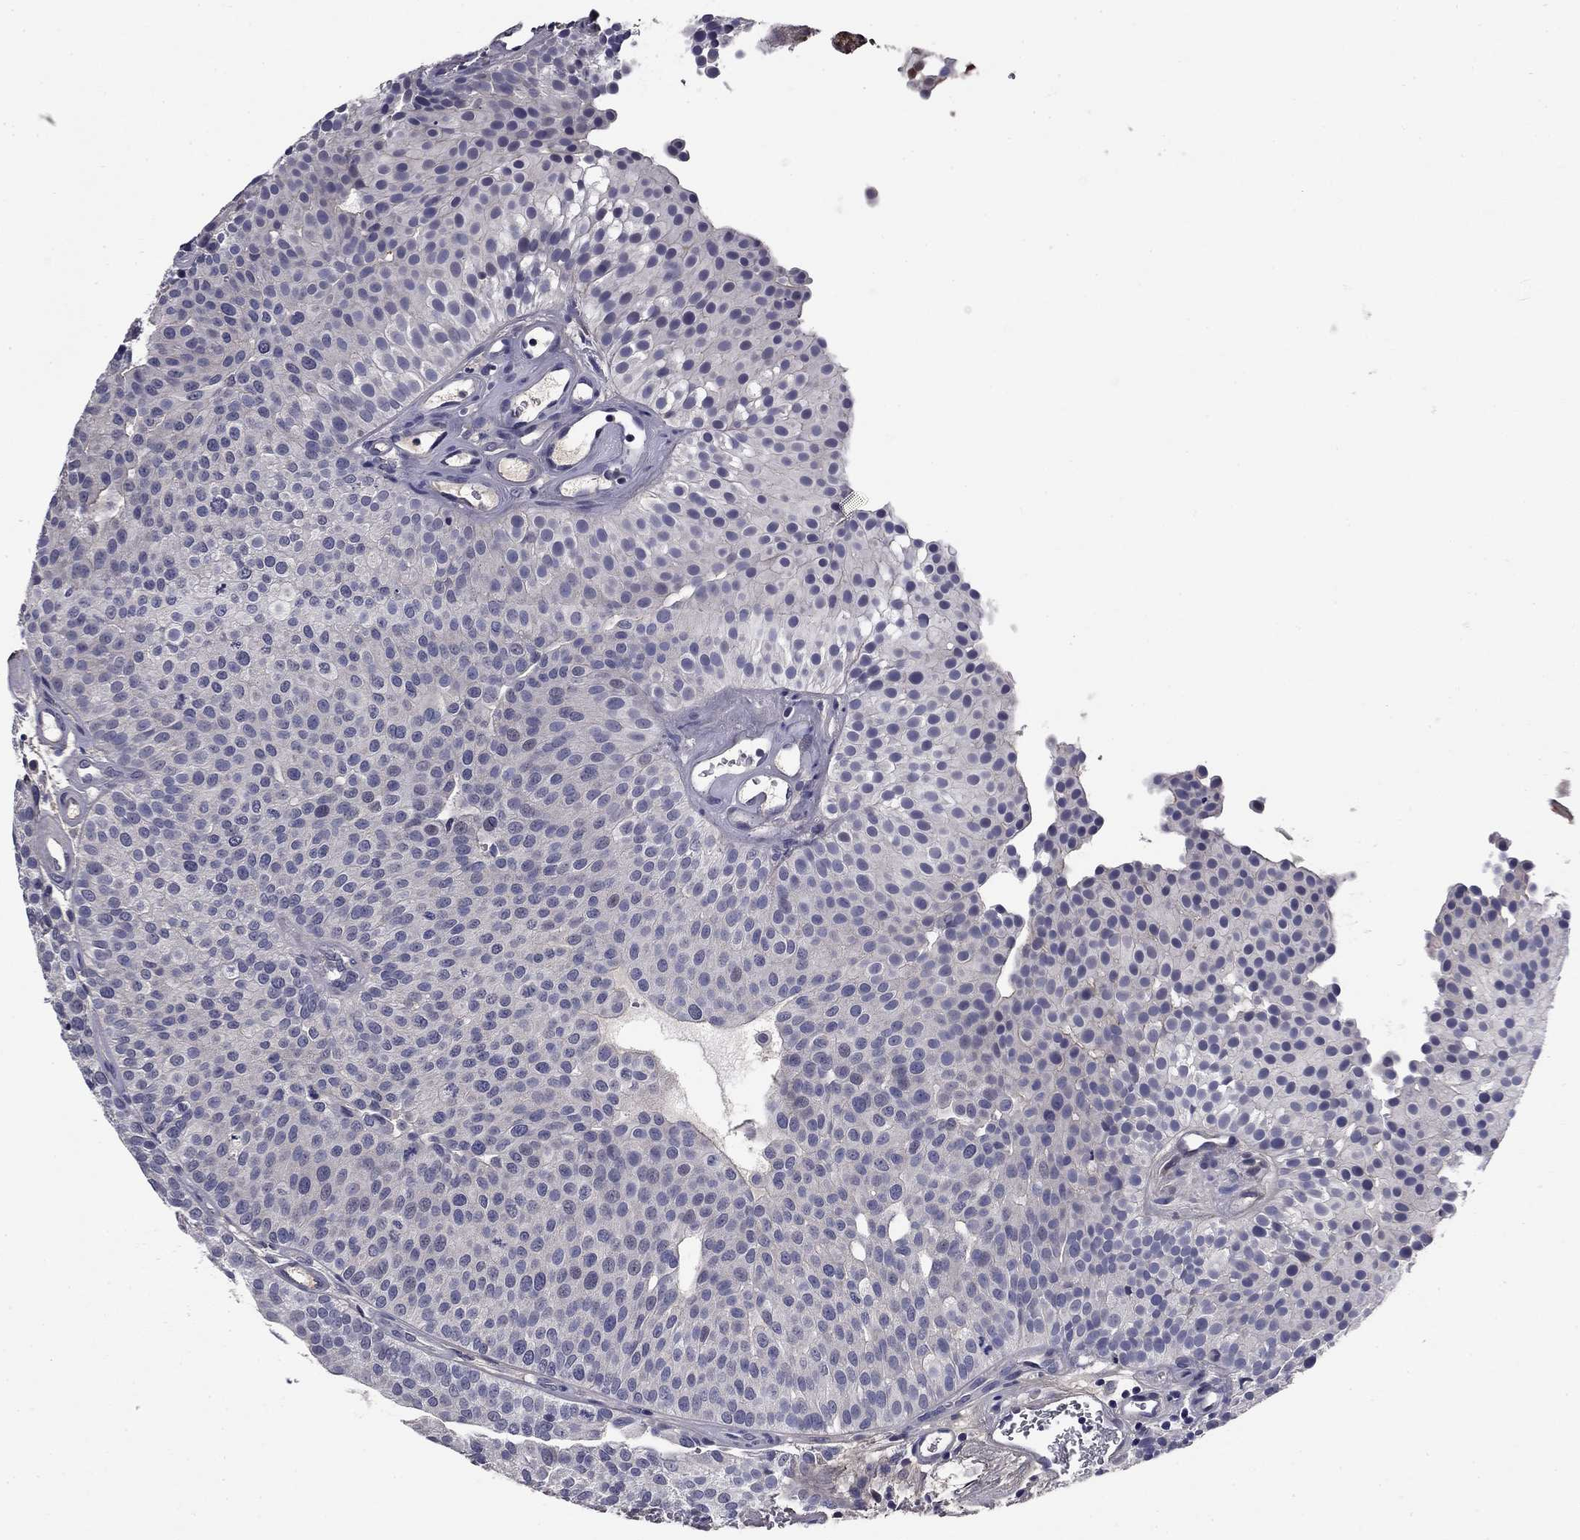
{"staining": {"intensity": "negative", "quantity": "none", "location": "none"}, "tissue": "urothelial cancer", "cell_type": "Tumor cells", "image_type": "cancer", "snomed": [{"axis": "morphology", "description": "Urothelial carcinoma, Low grade"}, {"axis": "topography", "description": "Urinary bladder"}], "caption": "High power microscopy photomicrograph of an IHC histopathology image of low-grade urothelial carcinoma, revealing no significant positivity in tumor cells.", "gene": "COL2A1", "patient": {"sex": "female", "age": 87}}